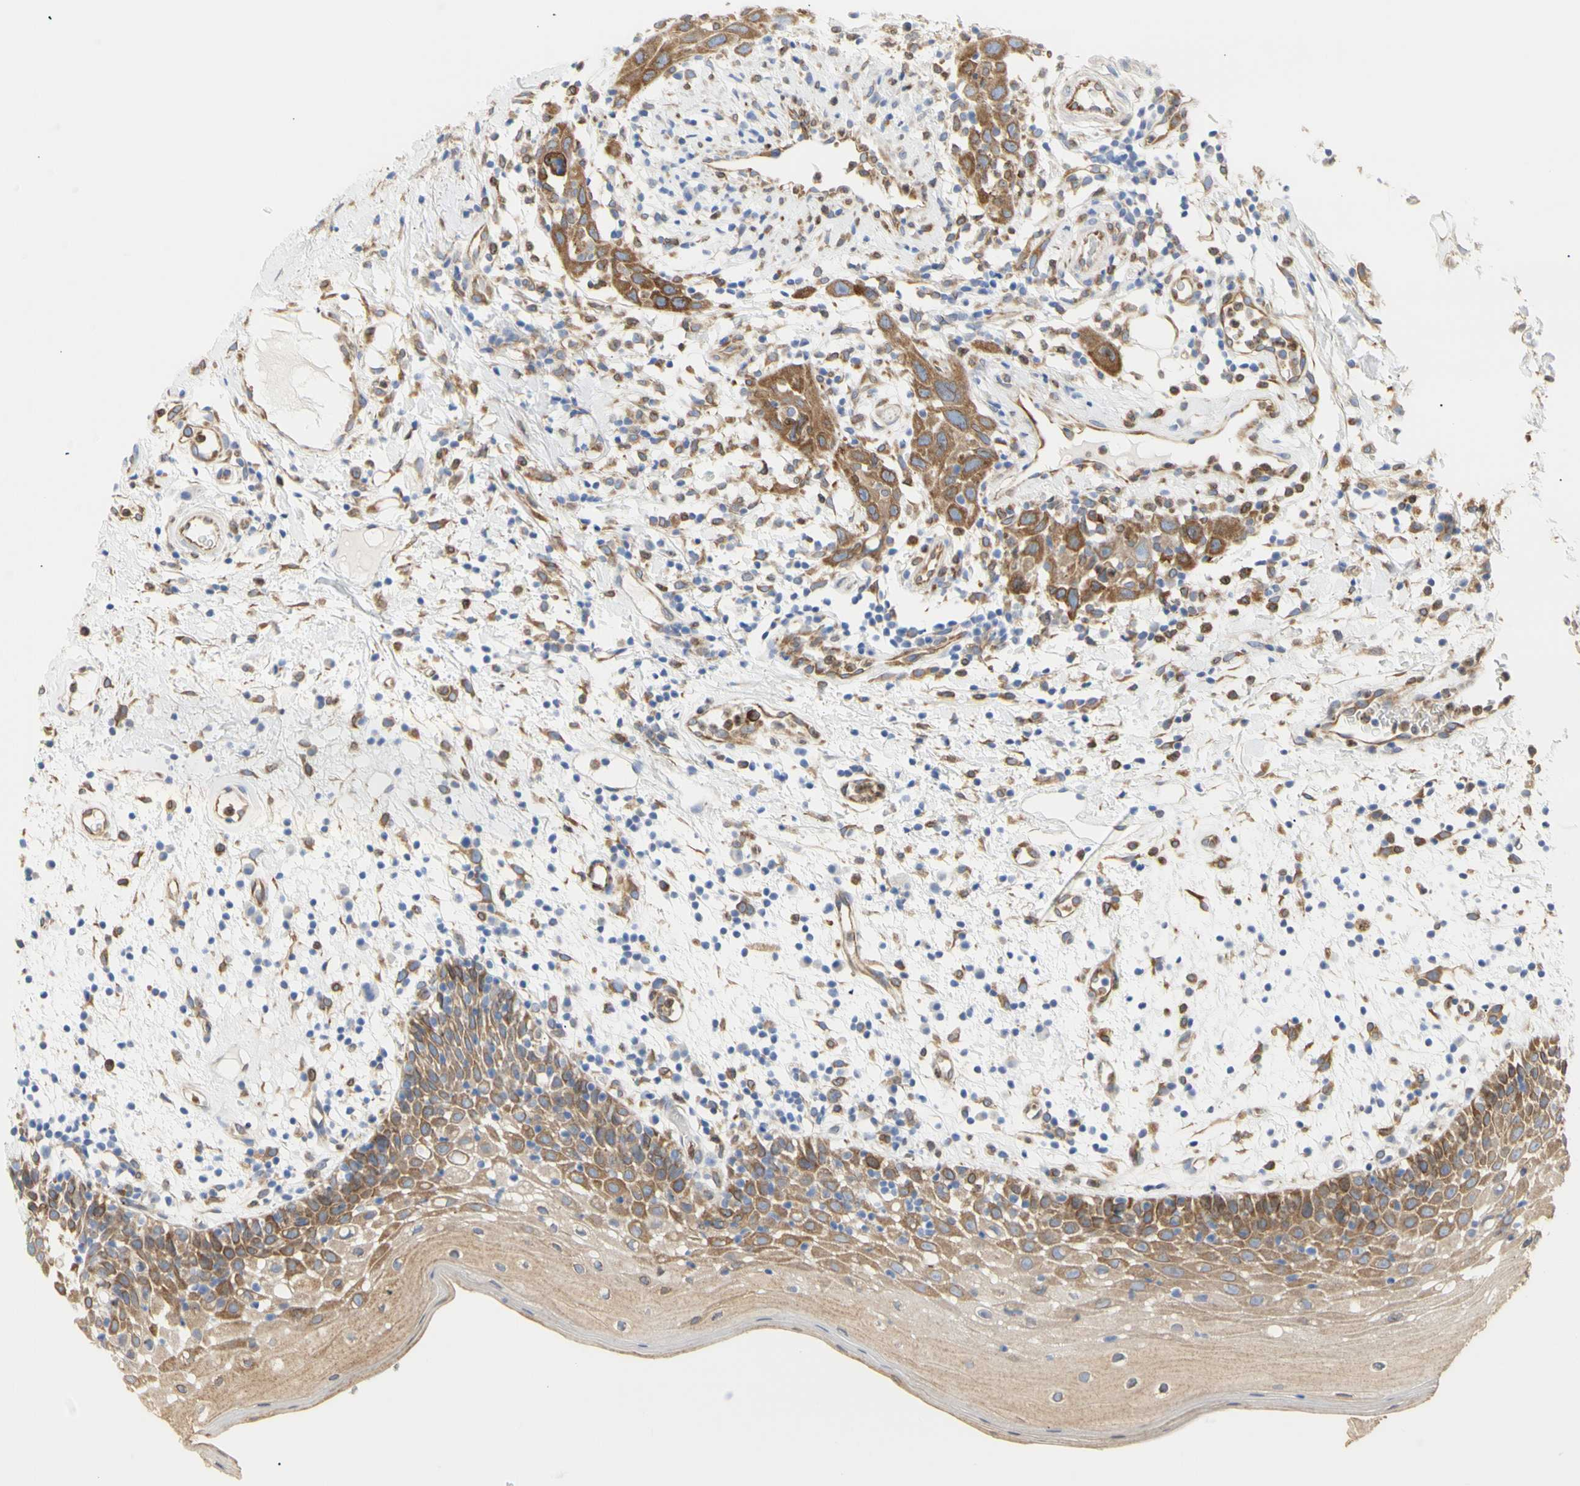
{"staining": {"intensity": "moderate", "quantity": ">75%", "location": "cytoplasmic/membranous"}, "tissue": "oral mucosa", "cell_type": "Squamous epithelial cells", "image_type": "normal", "snomed": [{"axis": "morphology", "description": "Normal tissue, NOS"}, {"axis": "morphology", "description": "Squamous cell carcinoma, NOS"}, {"axis": "topography", "description": "Skeletal muscle"}, {"axis": "topography", "description": "Oral tissue"}], "caption": "Protein expression by IHC displays moderate cytoplasmic/membranous positivity in approximately >75% of squamous epithelial cells in benign oral mucosa.", "gene": "ERLIN1", "patient": {"sex": "male", "age": 71}}